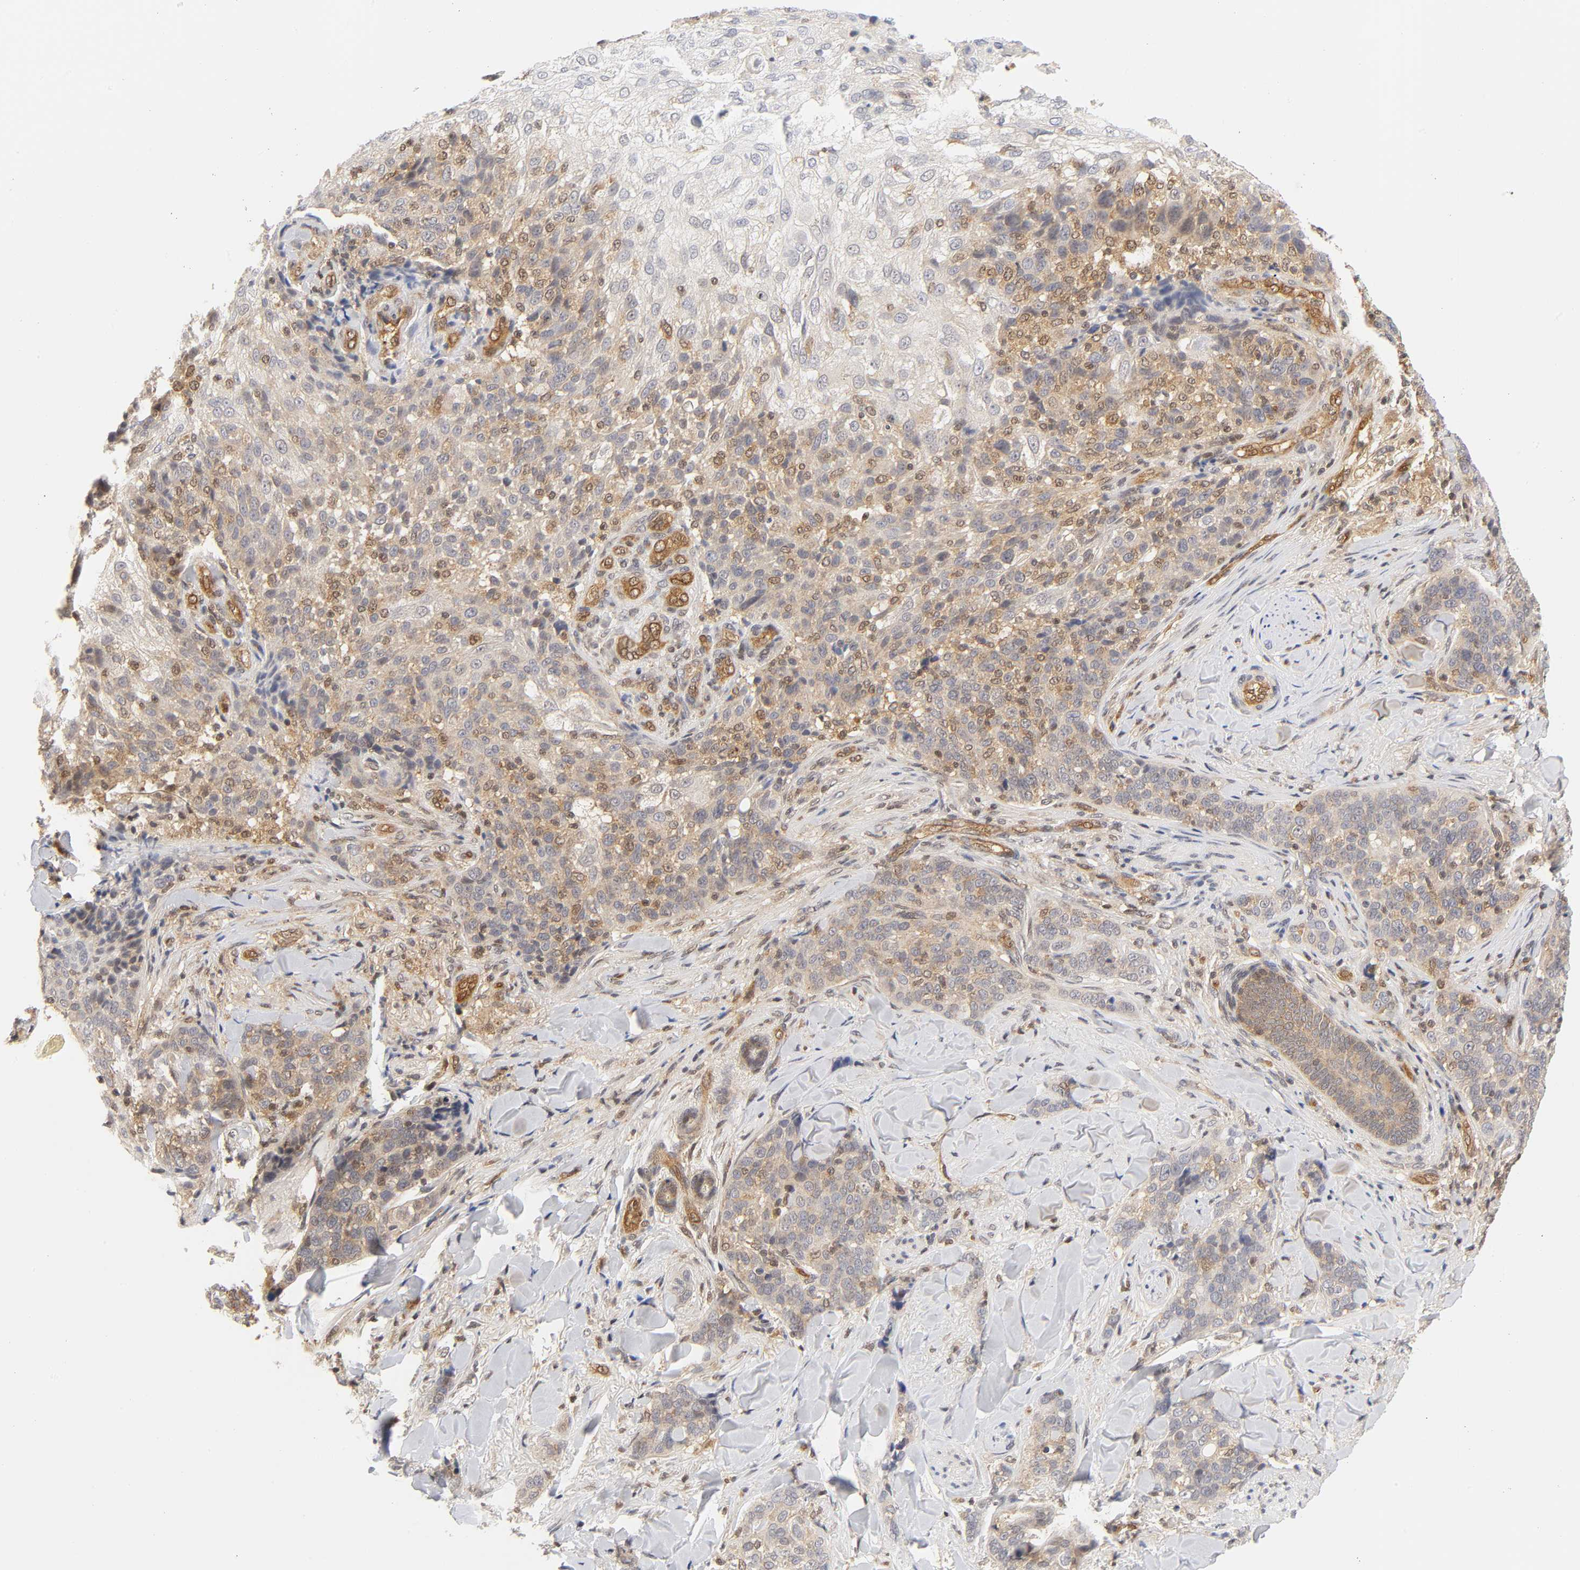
{"staining": {"intensity": "weak", "quantity": "25%-75%", "location": "cytoplasmic/membranous,nuclear"}, "tissue": "skin cancer", "cell_type": "Tumor cells", "image_type": "cancer", "snomed": [{"axis": "morphology", "description": "Normal tissue, NOS"}, {"axis": "morphology", "description": "Squamous cell carcinoma, NOS"}, {"axis": "topography", "description": "Skin"}], "caption": "Immunohistochemistry photomicrograph of human skin squamous cell carcinoma stained for a protein (brown), which exhibits low levels of weak cytoplasmic/membranous and nuclear expression in approximately 25%-75% of tumor cells.", "gene": "CDC37", "patient": {"sex": "female", "age": 83}}